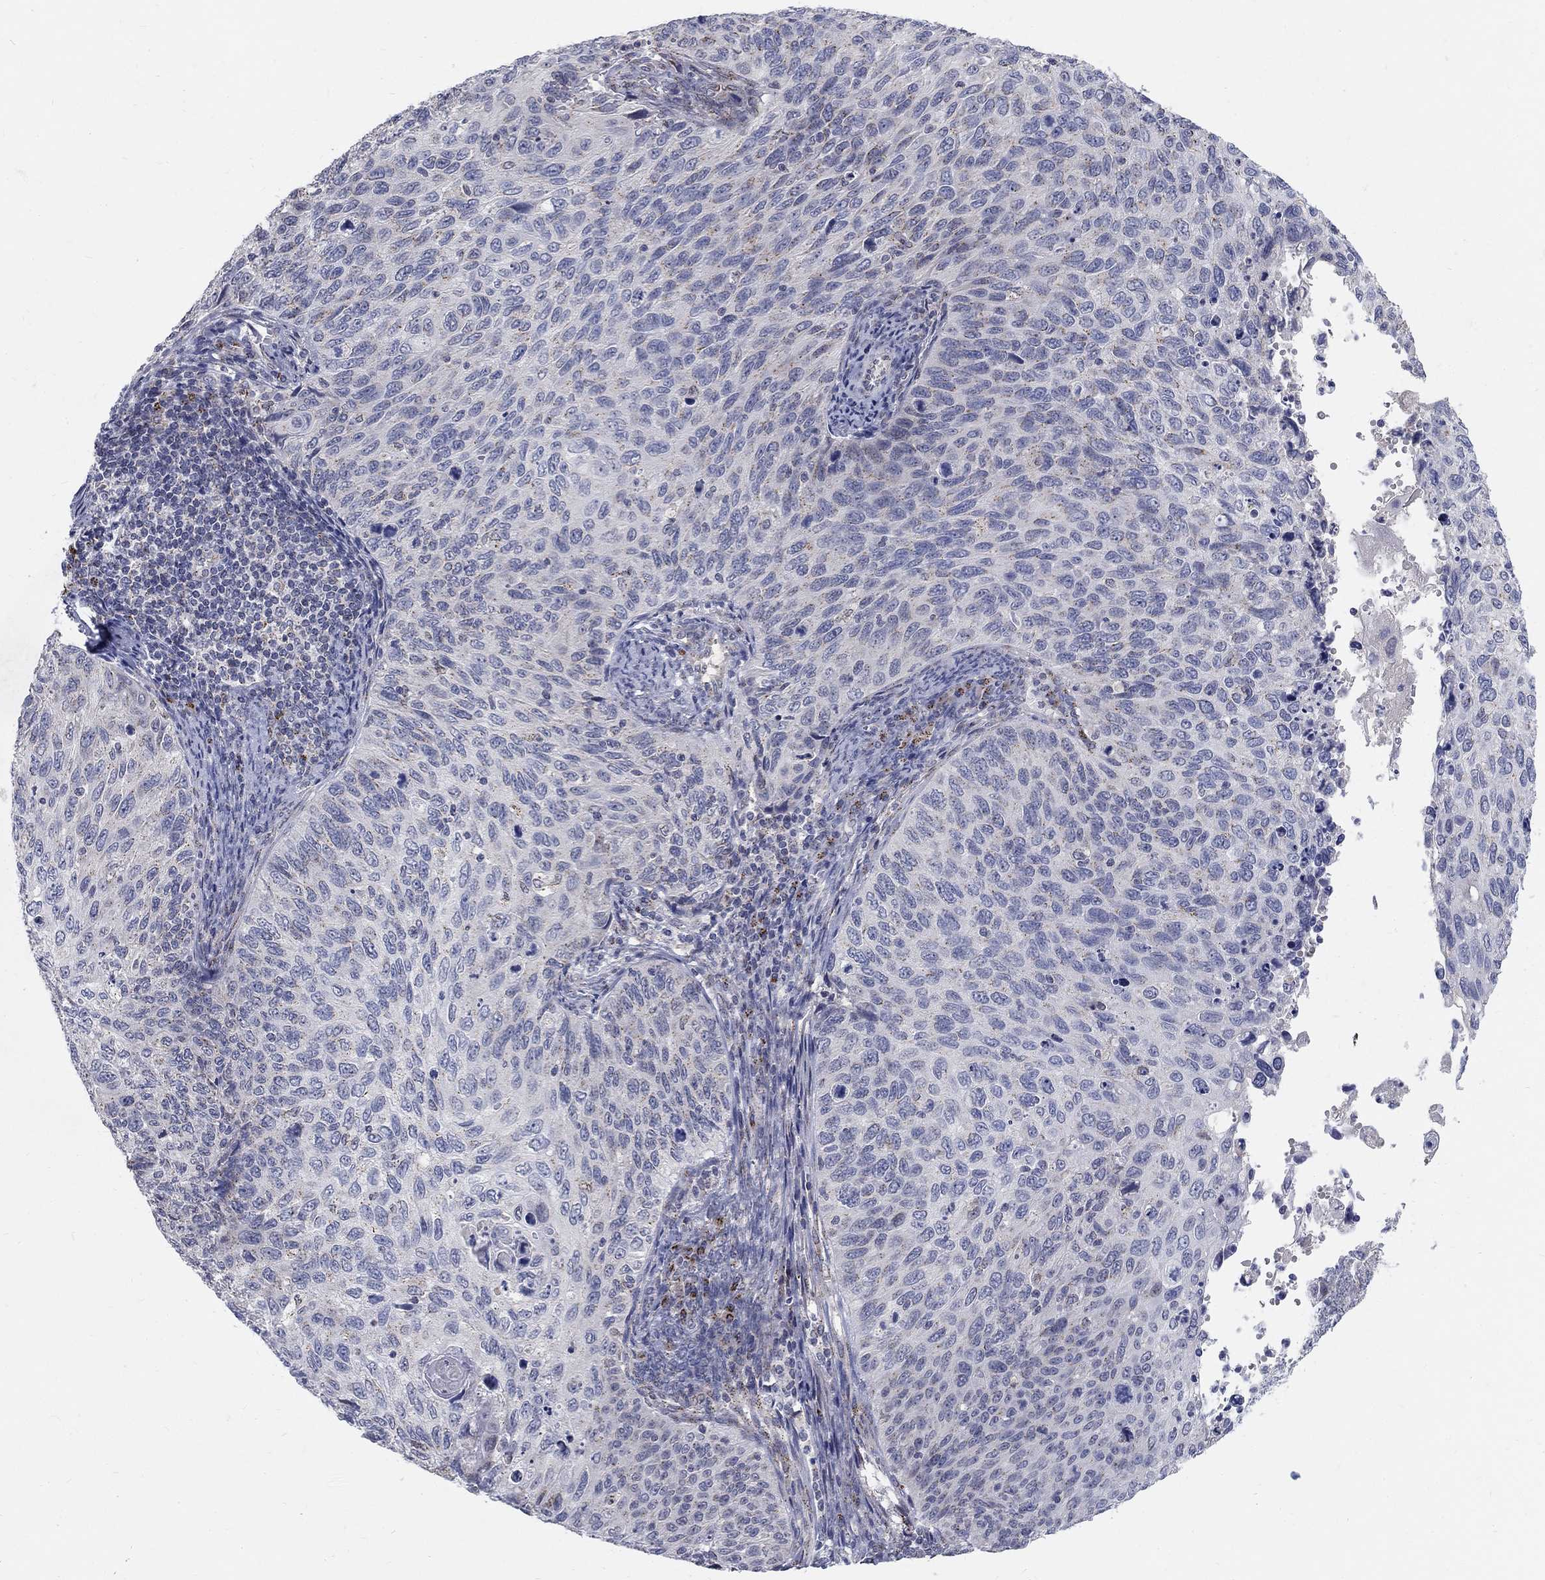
{"staining": {"intensity": "negative", "quantity": "none", "location": "none"}, "tissue": "cervical cancer", "cell_type": "Tumor cells", "image_type": "cancer", "snomed": [{"axis": "morphology", "description": "Squamous cell carcinoma, NOS"}, {"axis": "topography", "description": "Cervix"}], "caption": "Tumor cells are negative for protein expression in human squamous cell carcinoma (cervical).", "gene": "PANK3", "patient": {"sex": "female", "age": 70}}